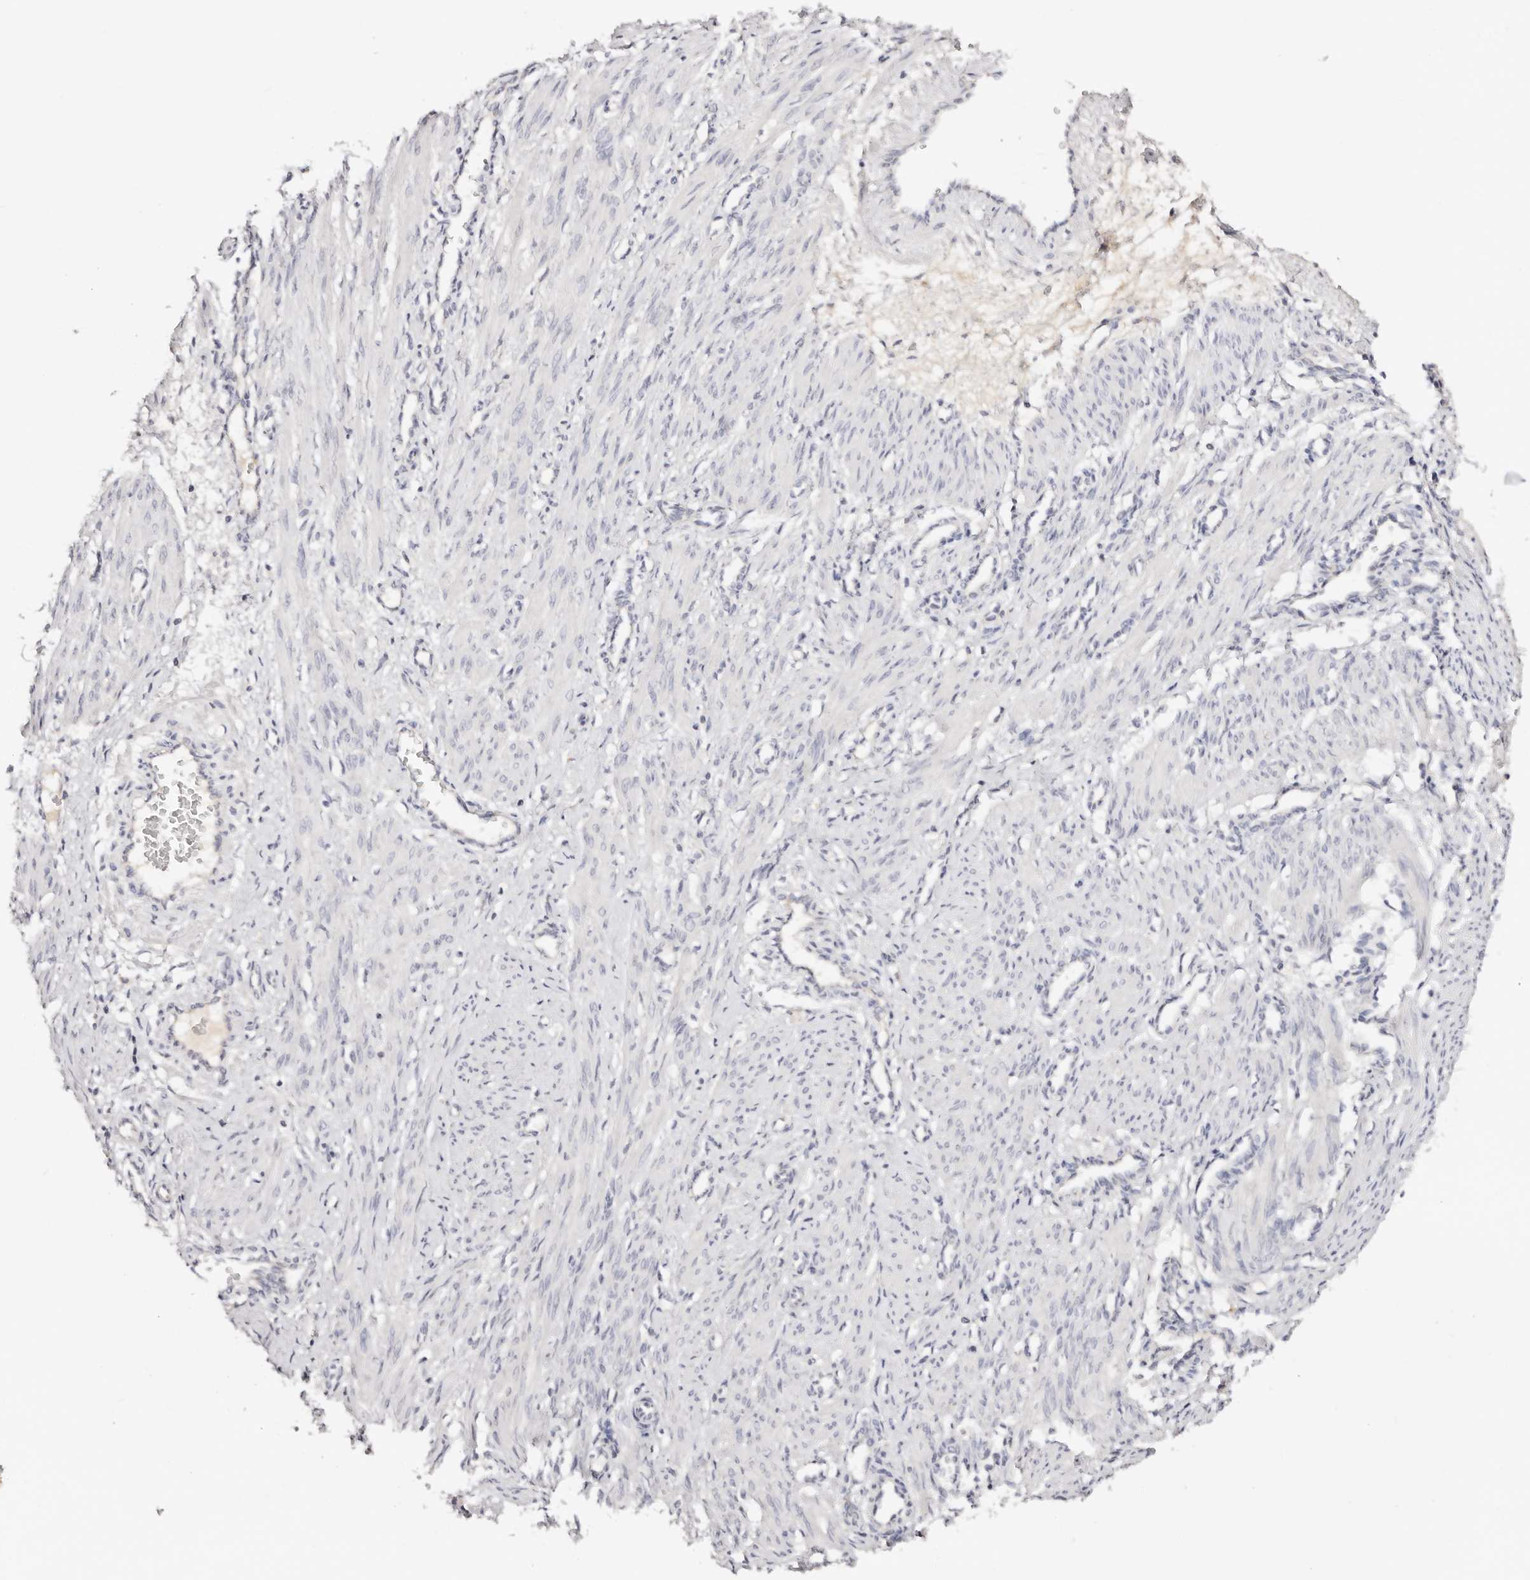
{"staining": {"intensity": "negative", "quantity": "none", "location": "none"}, "tissue": "smooth muscle", "cell_type": "Smooth muscle cells", "image_type": "normal", "snomed": [{"axis": "morphology", "description": "Normal tissue, NOS"}, {"axis": "topography", "description": "Endometrium"}], "caption": "Immunohistochemical staining of unremarkable smooth muscle exhibits no significant positivity in smooth muscle cells.", "gene": "DNASE1", "patient": {"sex": "female", "age": 33}}